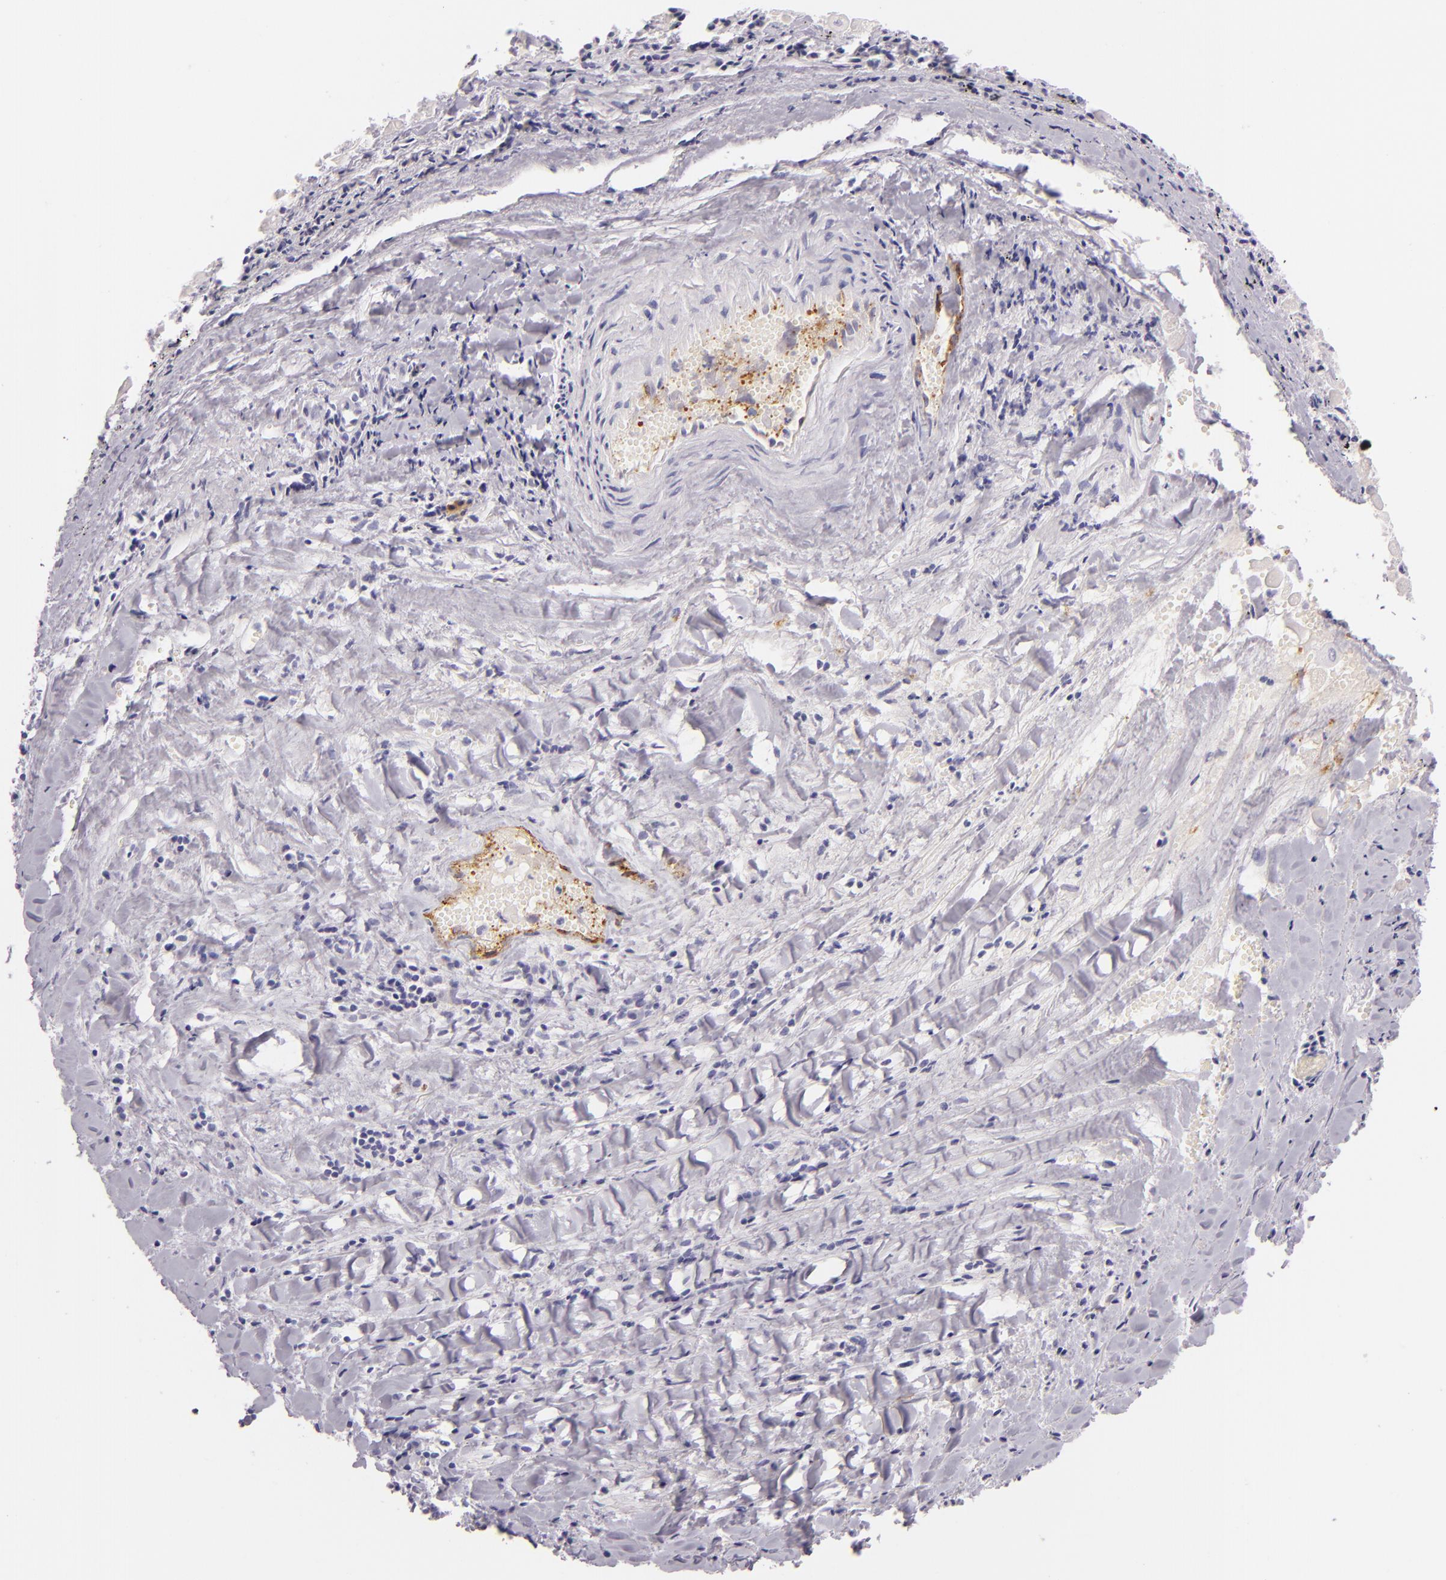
{"staining": {"intensity": "negative", "quantity": "none", "location": "none"}, "tissue": "lung cancer", "cell_type": "Tumor cells", "image_type": "cancer", "snomed": [{"axis": "morphology", "description": "Adenocarcinoma, NOS"}, {"axis": "topography", "description": "Lung"}], "caption": "DAB immunohistochemical staining of human lung adenocarcinoma displays no significant positivity in tumor cells.", "gene": "SELP", "patient": {"sex": "male", "age": 60}}